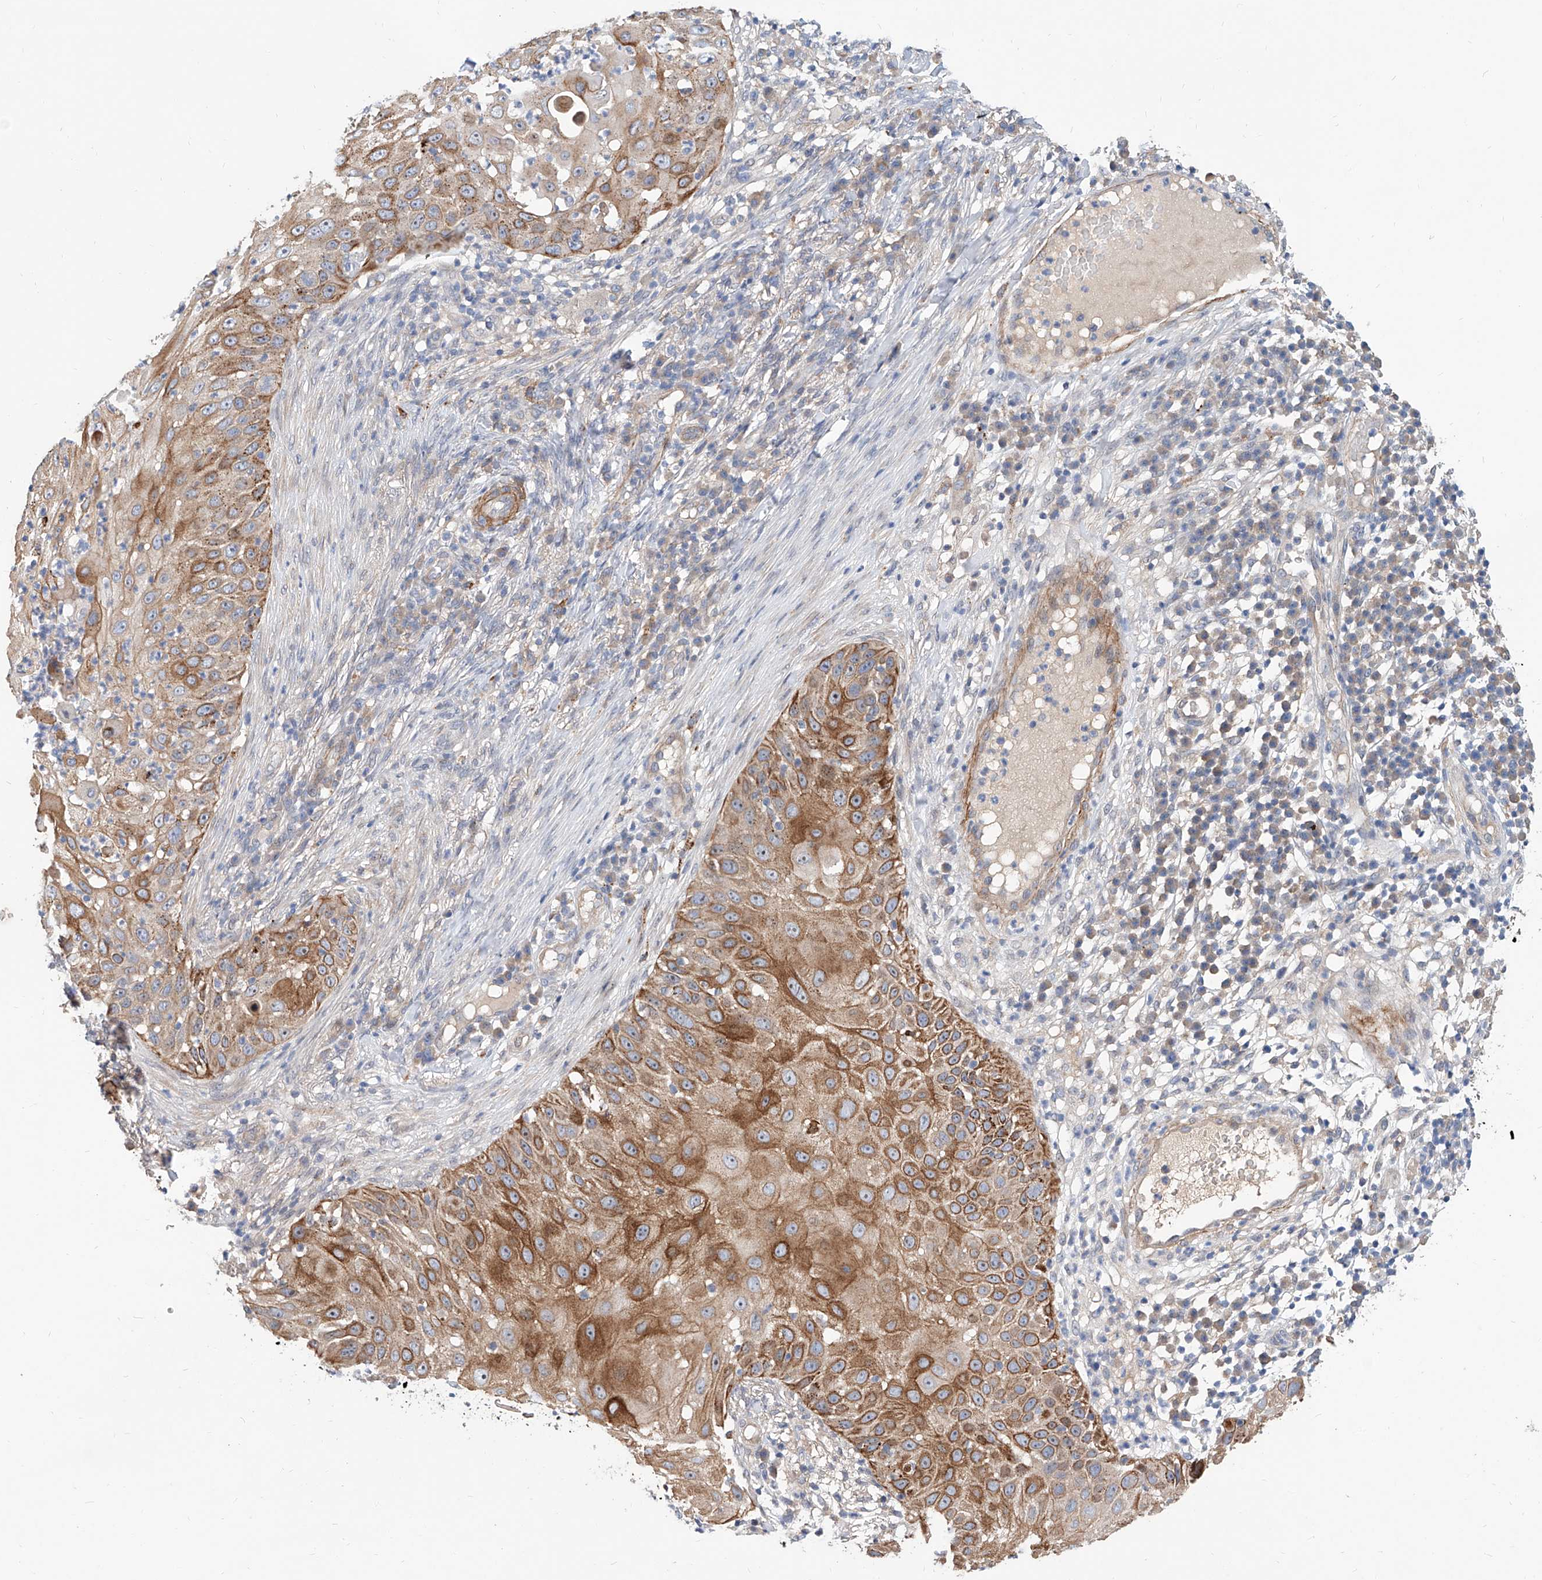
{"staining": {"intensity": "moderate", "quantity": ">75%", "location": "cytoplasmic/membranous"}, "tissue": "skin cancer", "cell_type": "Tumor cells", "image_type": "cancer", "snomed": [{"axis": "morphology", "description": "Squamous cell carcinoma, NOS"}, {"axis": "topography", "description": "Skin"}], "caption": "Protein expression by immunohistochemistry shows moderate cytoplasmic/membranous positivity in about >75% of tumor cells in skin squamous cell carcinoma.", "gene": "MAGEE2", "patient": {"sex": "female", "age": 44}}